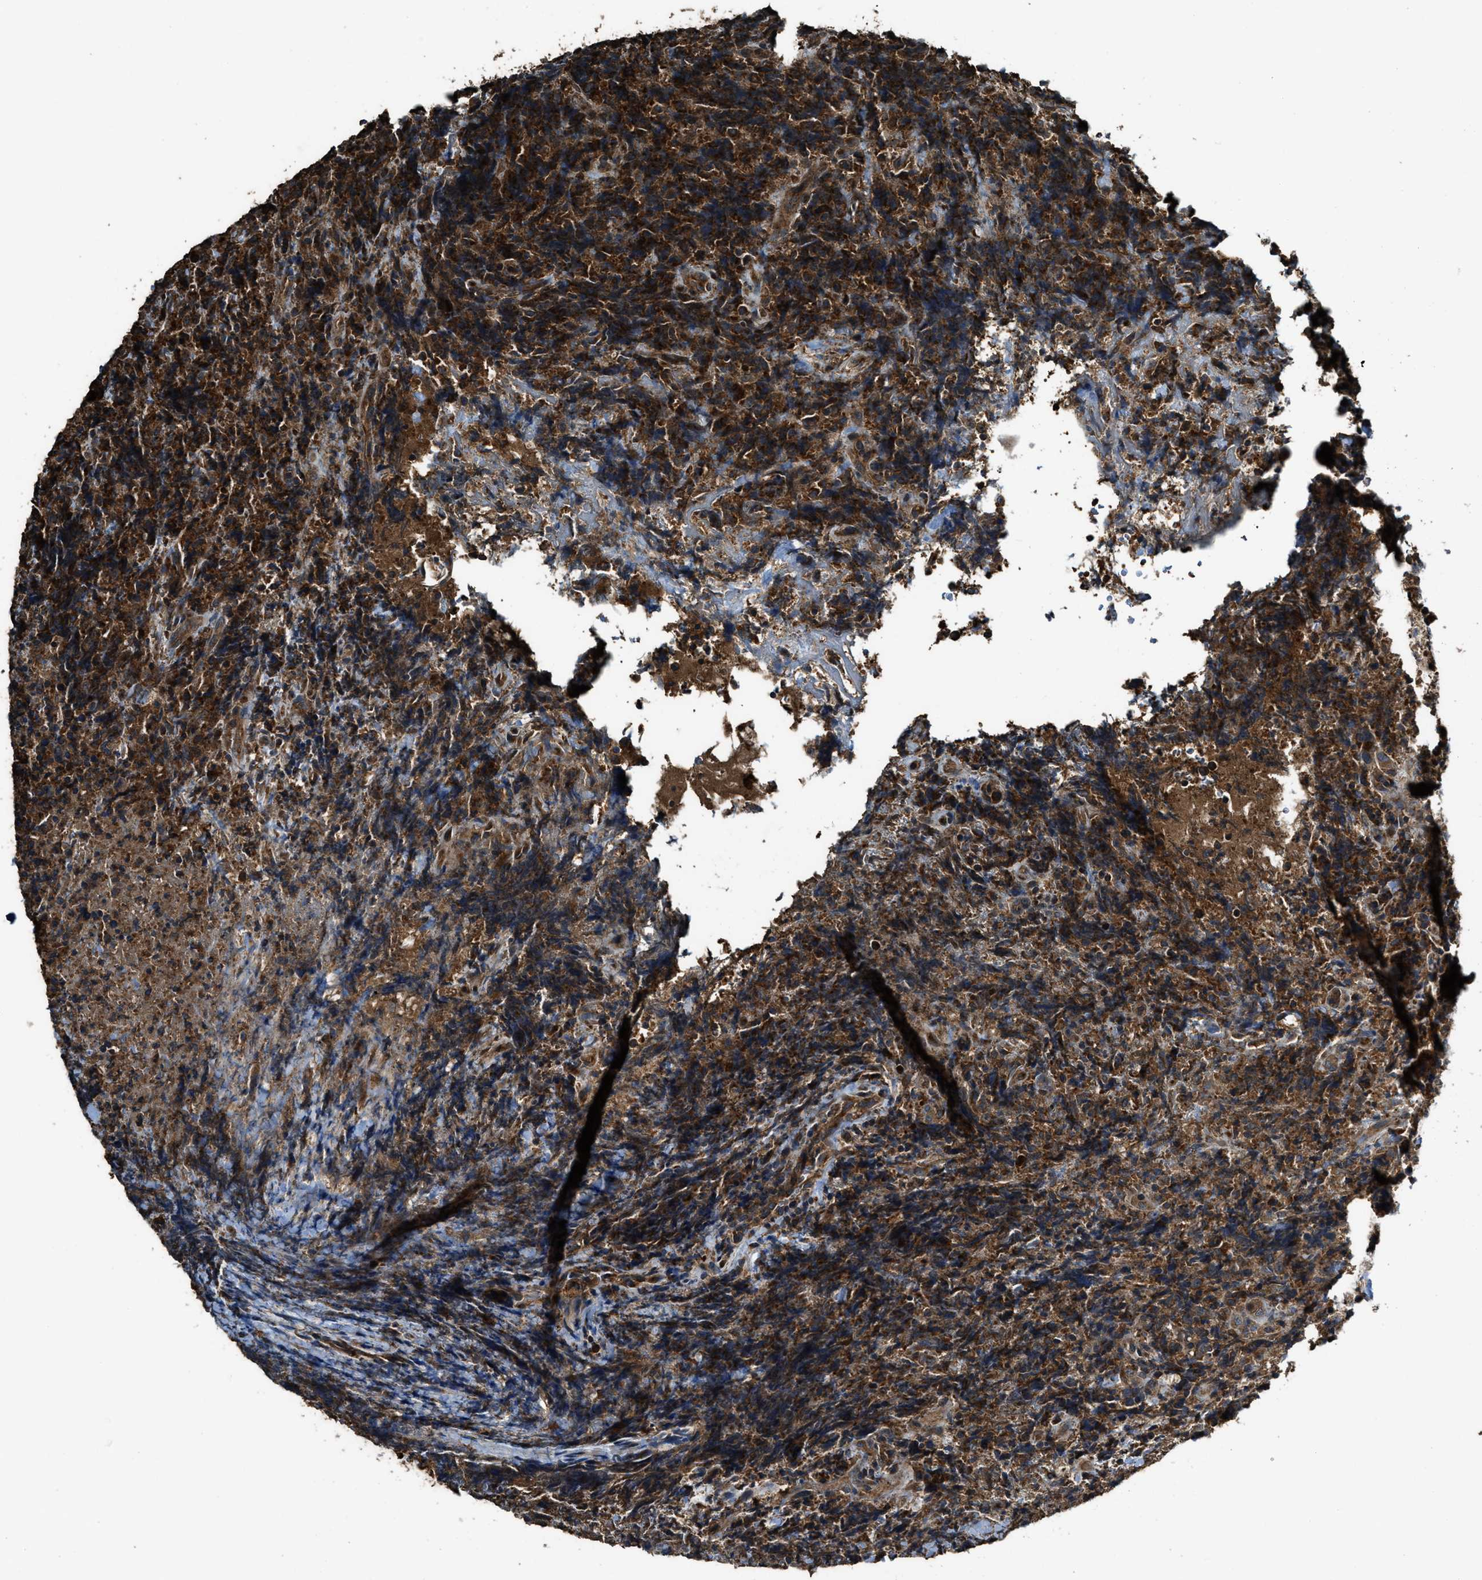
{"staining": {"intensity": "strong", "quantity": ">75%", "location": "cytoplasmic/membranous"}, "tissue": "lymphoma", "cell_type": "Tumor cells", "image_type": "cancer", "snomed": [{"axis": "morphology", "description": "Malignant lymphoma, non-Hodgkin's type, High grade"}, {"axis": "topography", "description": "Tonsil"}], "caption": "Tumor cells reveal high levels of strong cytoplasmic/membranous expression in approximately >75% of cells in human lymphoma.", "gene": "MAP3K8", "patient": {"sex": "female", "age": 36}}